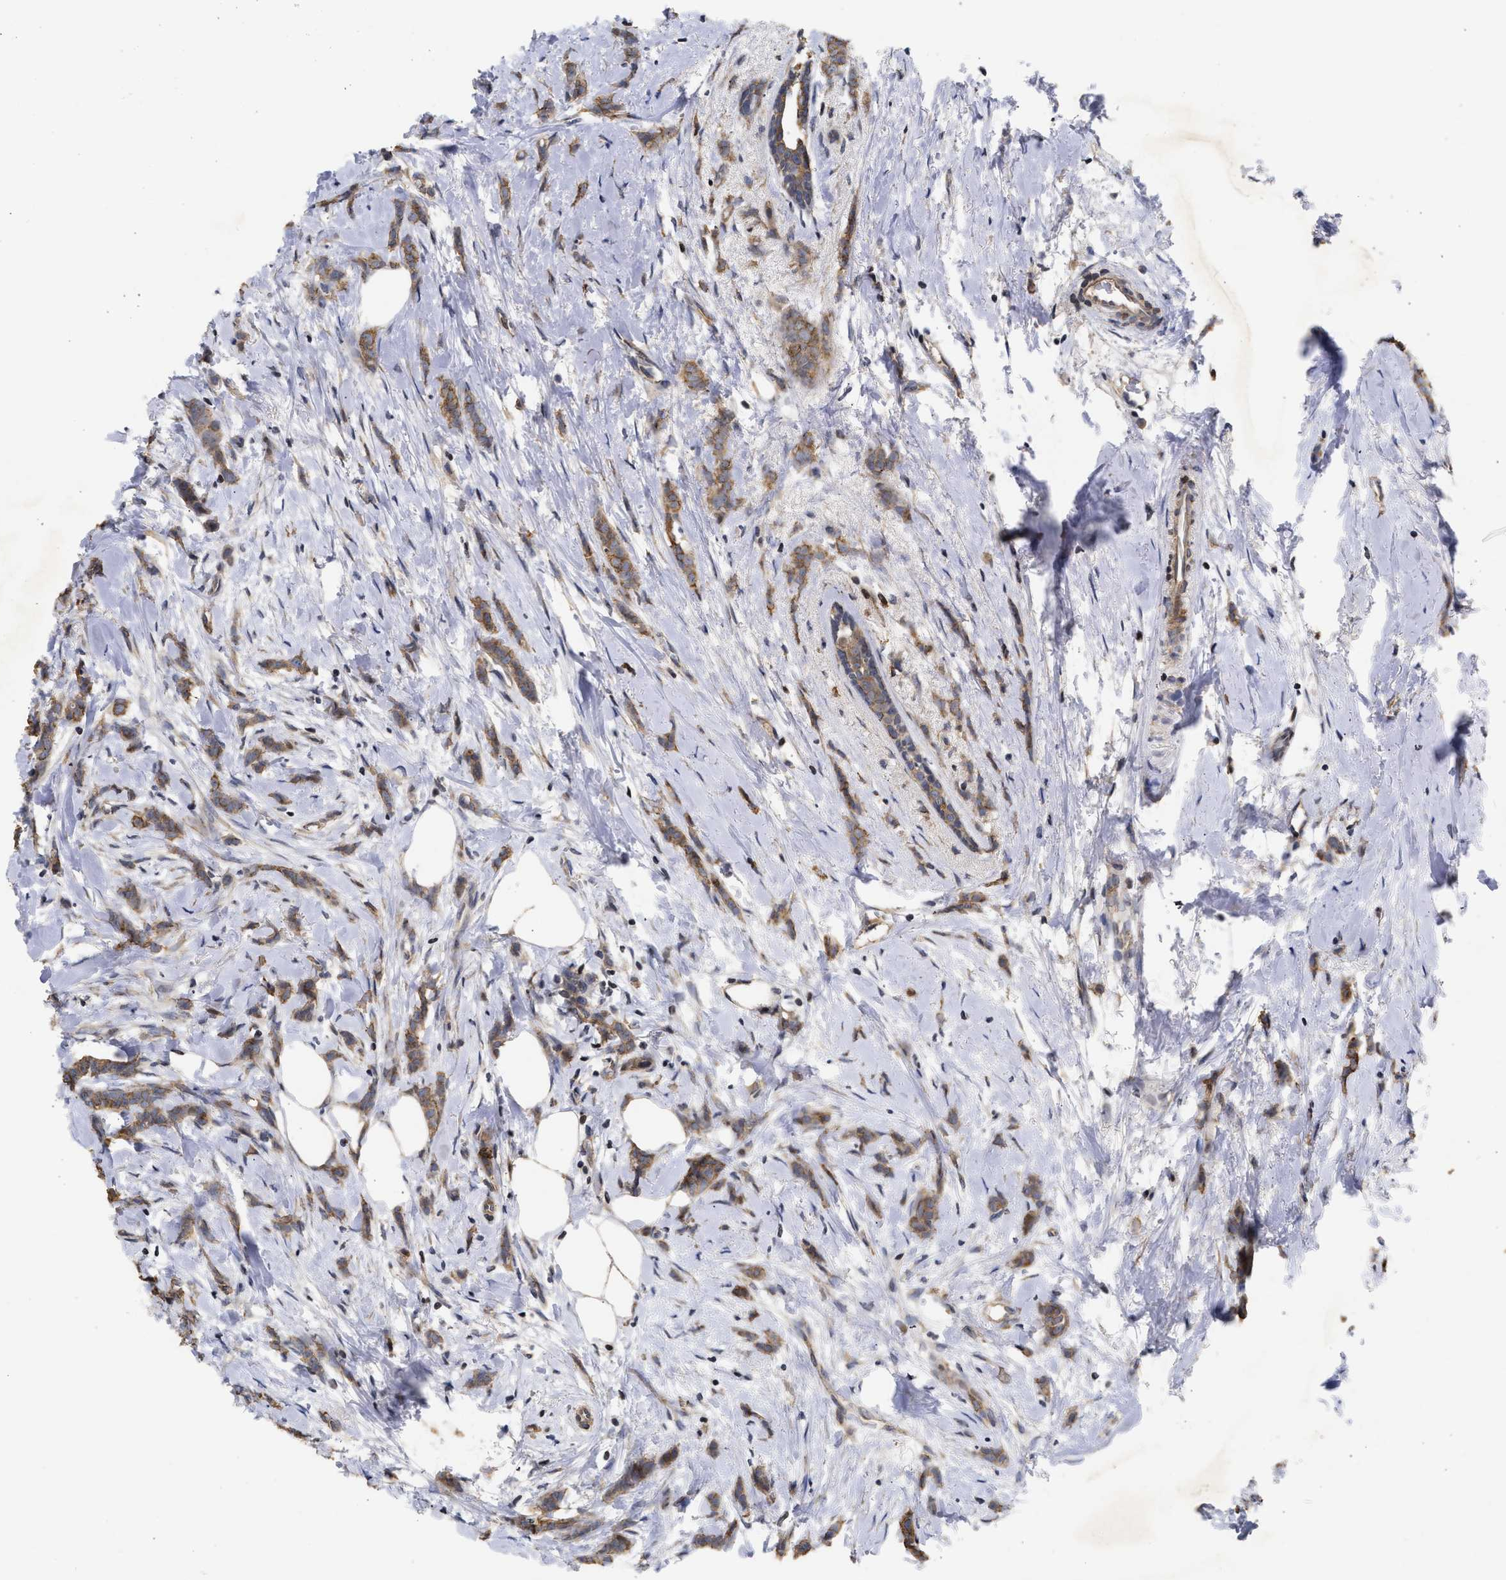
{"staining": {"intensity": "moderate", "quantity": ">75%", "location": "cytoplasmic/membranous"}, "tissue": "breast cancer", "cell_type": "Tumor cells", "image_type": "cancer", "snomed": [{"axis": "morphology", "description": "Lobular carcinoma, in situ"}, {"axis": "morphology", "description": "Lobular carcinoma"}, {"axis": "topography", "description": "Breast"}], "caption": "Breast cancer stained with a protein marker reveals moderate staining in tumor cells.", "gene": "ENSG00000142539", "patient": {"sex": "female", "age": 41}}